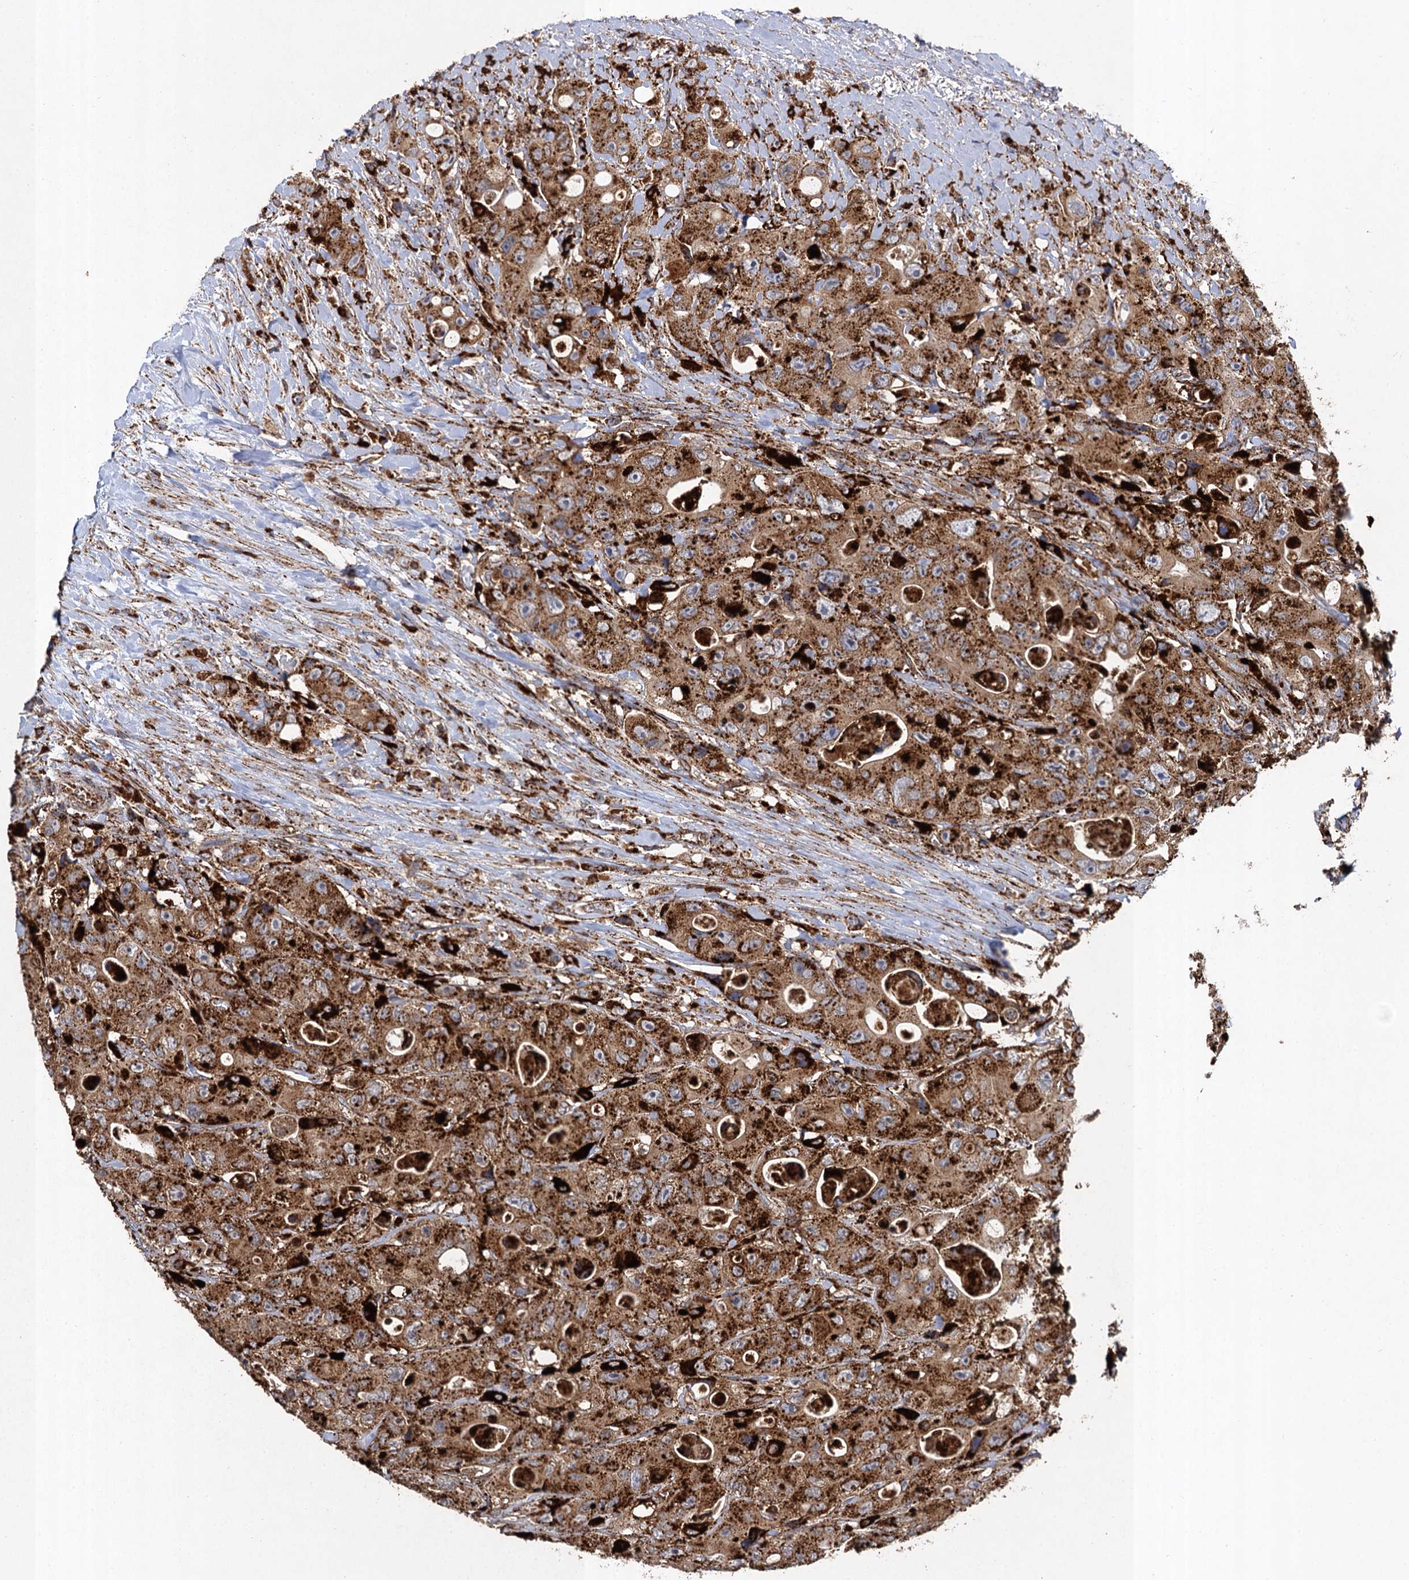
{"staining": {"intensity": "strong", "quantity": ">75%", "location": "cytoplasmic/membranous"}, "tissue": "colorectal cancer", "cell_type": "Tumor cells", "image_type": "cancer", "snomed": [{"axis": "morphology", "description": "Adenocarcinoma, NOS"}, {"axis": "topography", "description": "Colon"}], "caption": "An image of human colorectal cancer (adenocarcinoma) stained for a protein reveals strong cytoplasmic/membranous brown staining in tumor cells. (DAB IHC, brown staining for protein, blue staining for nuclei).", "gene": "GBA1", "patient": {"sex": "female", "age": 46}}